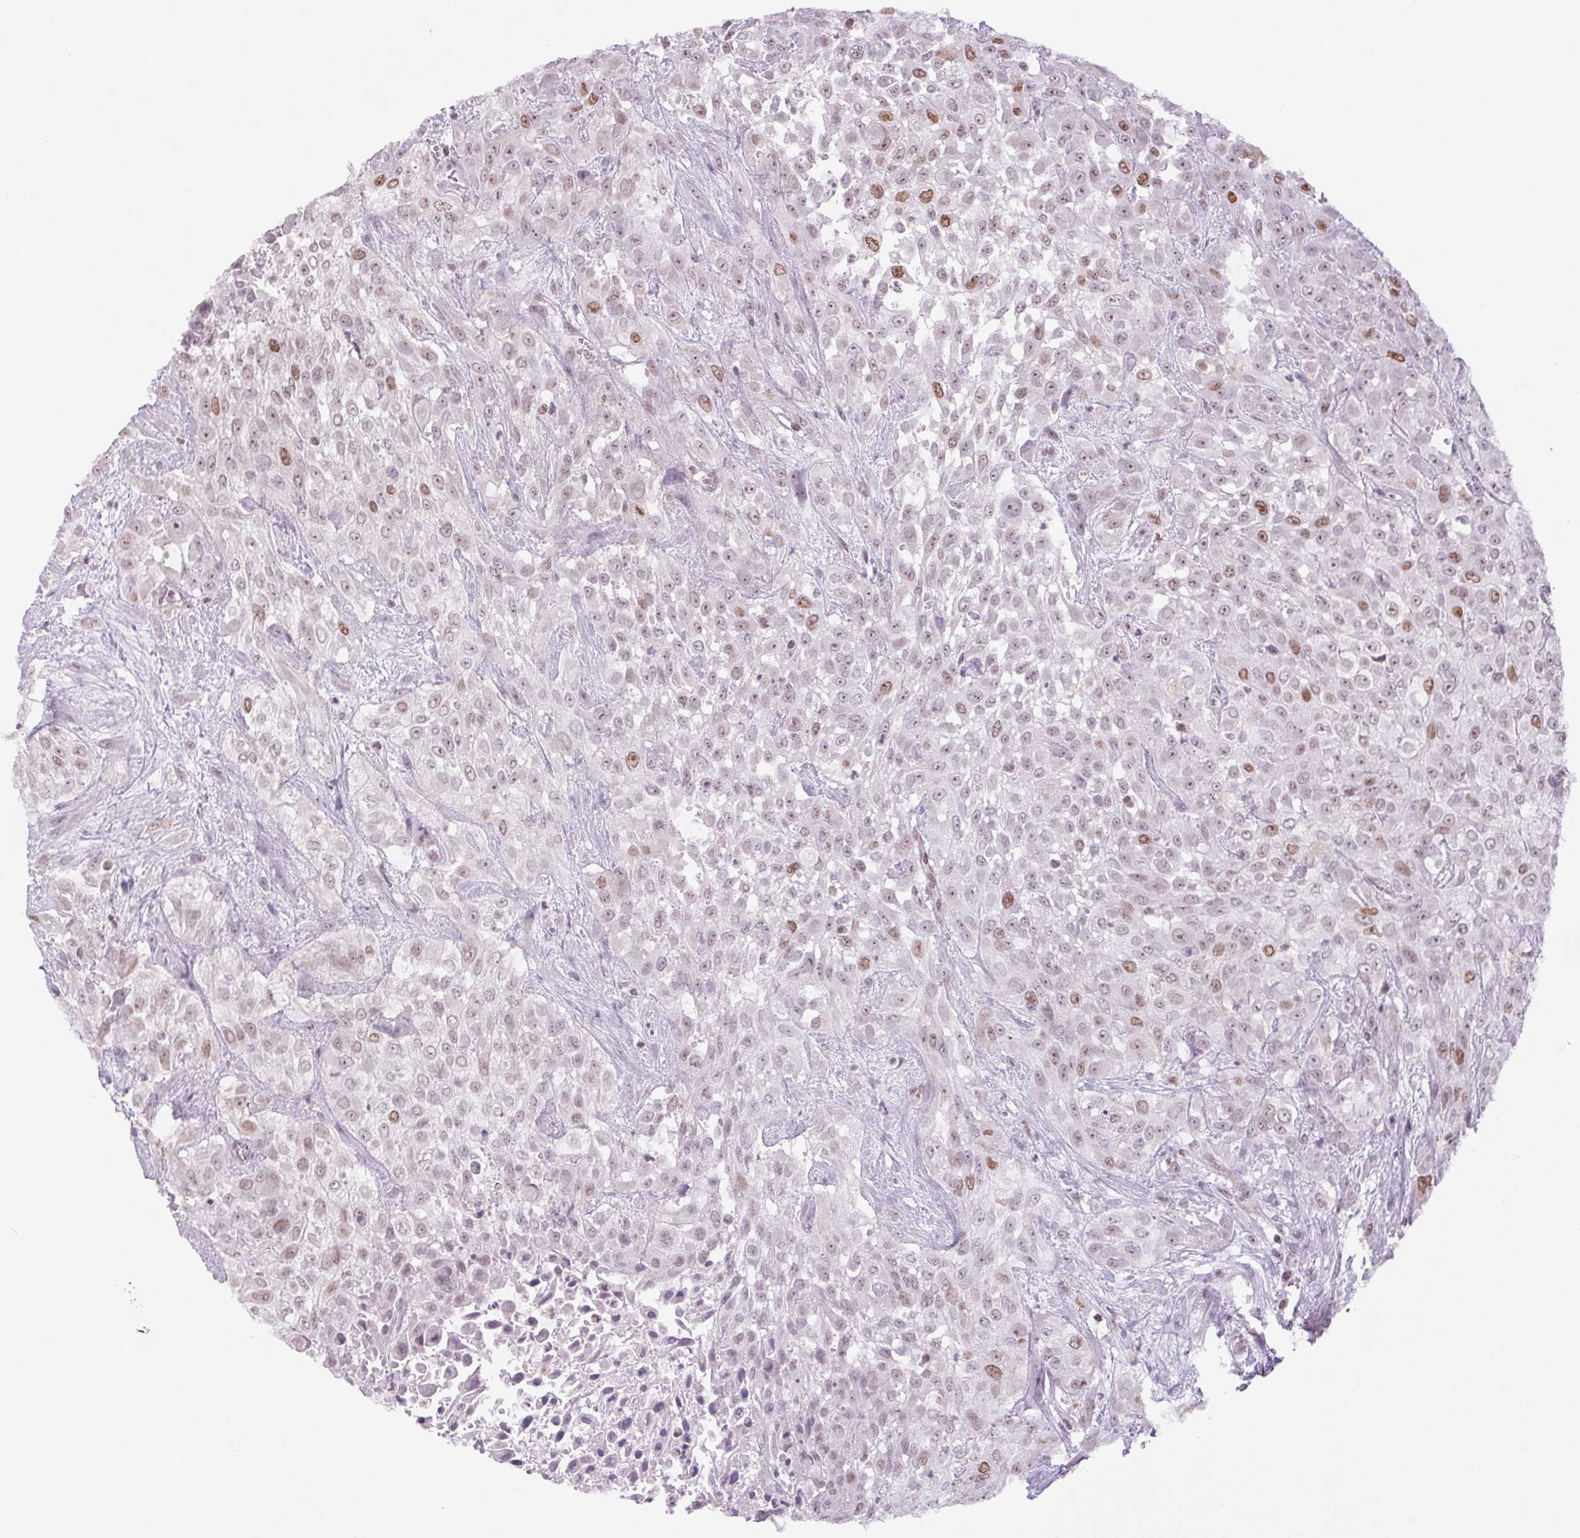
{"staining": {"intensity": "moderate", "quantity": "<25%", "location": "nuclear"}, "tissue": "urothelial cancer", "cell_type": "Tumor cells", "image_type": "cancer", "snomed": [{"axis": "morphology", "description": "Urothelial carcinoma, High grade"}, {"axis": "topography", "description": "Urinary bladder"}], "caption": "Moderate nuclear staining is identified in approximately <25% of tumor cells in urothelial carcinoma (high-grade).", "gene": "SMIM6", "patient": {"sex": "male", "age": 57}}